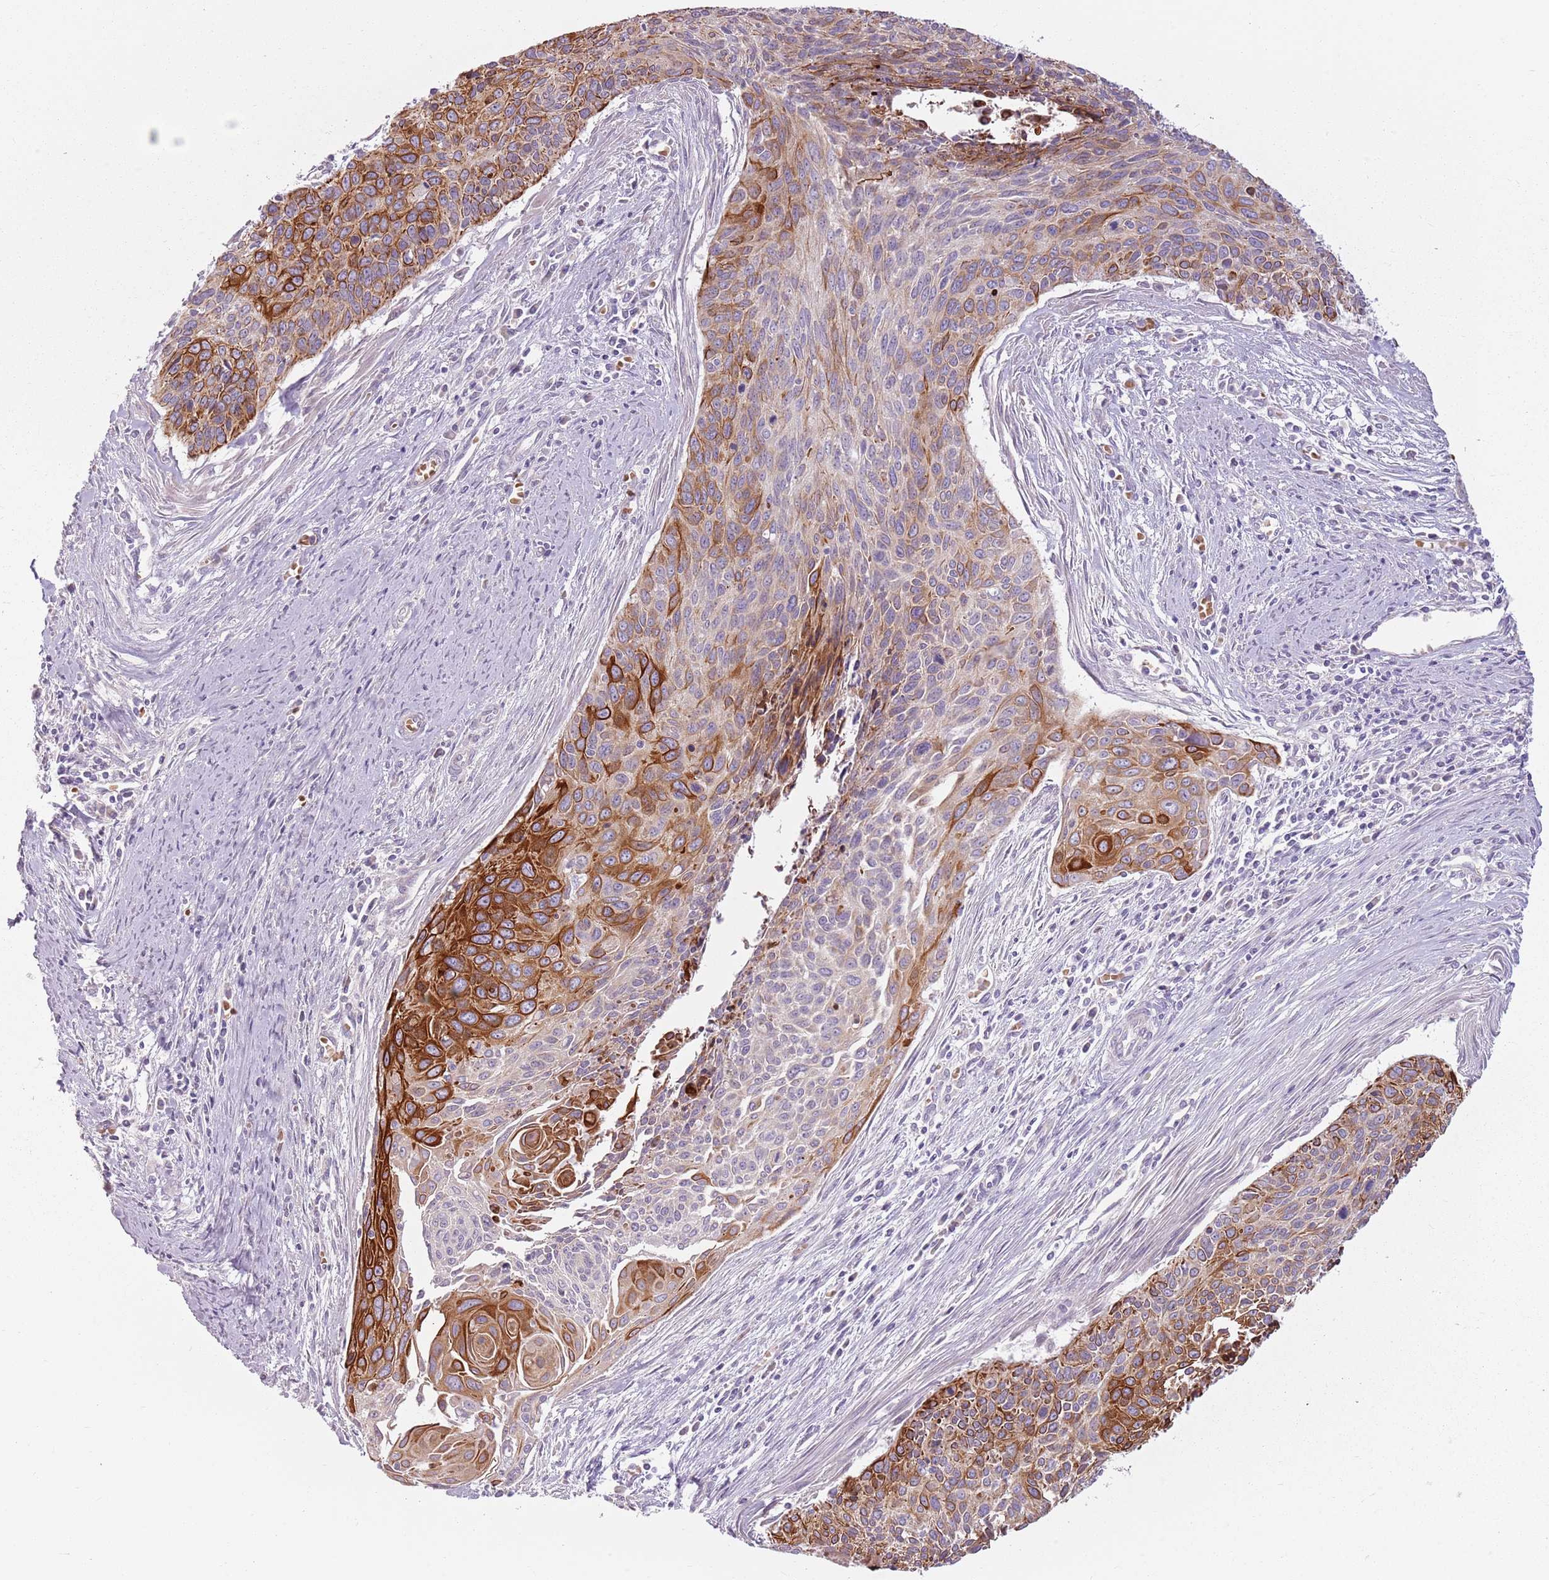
{"staining": {"intensity": "strong", "quantity": "25%-75%", "location": "cytoplasmic/membranous"}, "tissue": "cervical cancer", "cell_type": "Tumor cells", "image_type": "cancer", "snomed": [{"axis": "morphology", "description": "Squamous cell carcinoma, NOS"}, {"axis": "topography", "description": "Cervix"}], "caption": "Immunohistochemistry (IHC) staining of squamous cell carcinoma (cervical), which displays high levels of strong cytoplasmic/membranous staining in approximately 25%-75% of tumor cells indicating strong cytoplasmic/membranous protein expression. The staining was performed using DAB (brown) for protein detection and nuclei were counterstained in hematoxylin (blue).", "gene": "HSPA14", "patient": {"sex": "female", "age": 55}}